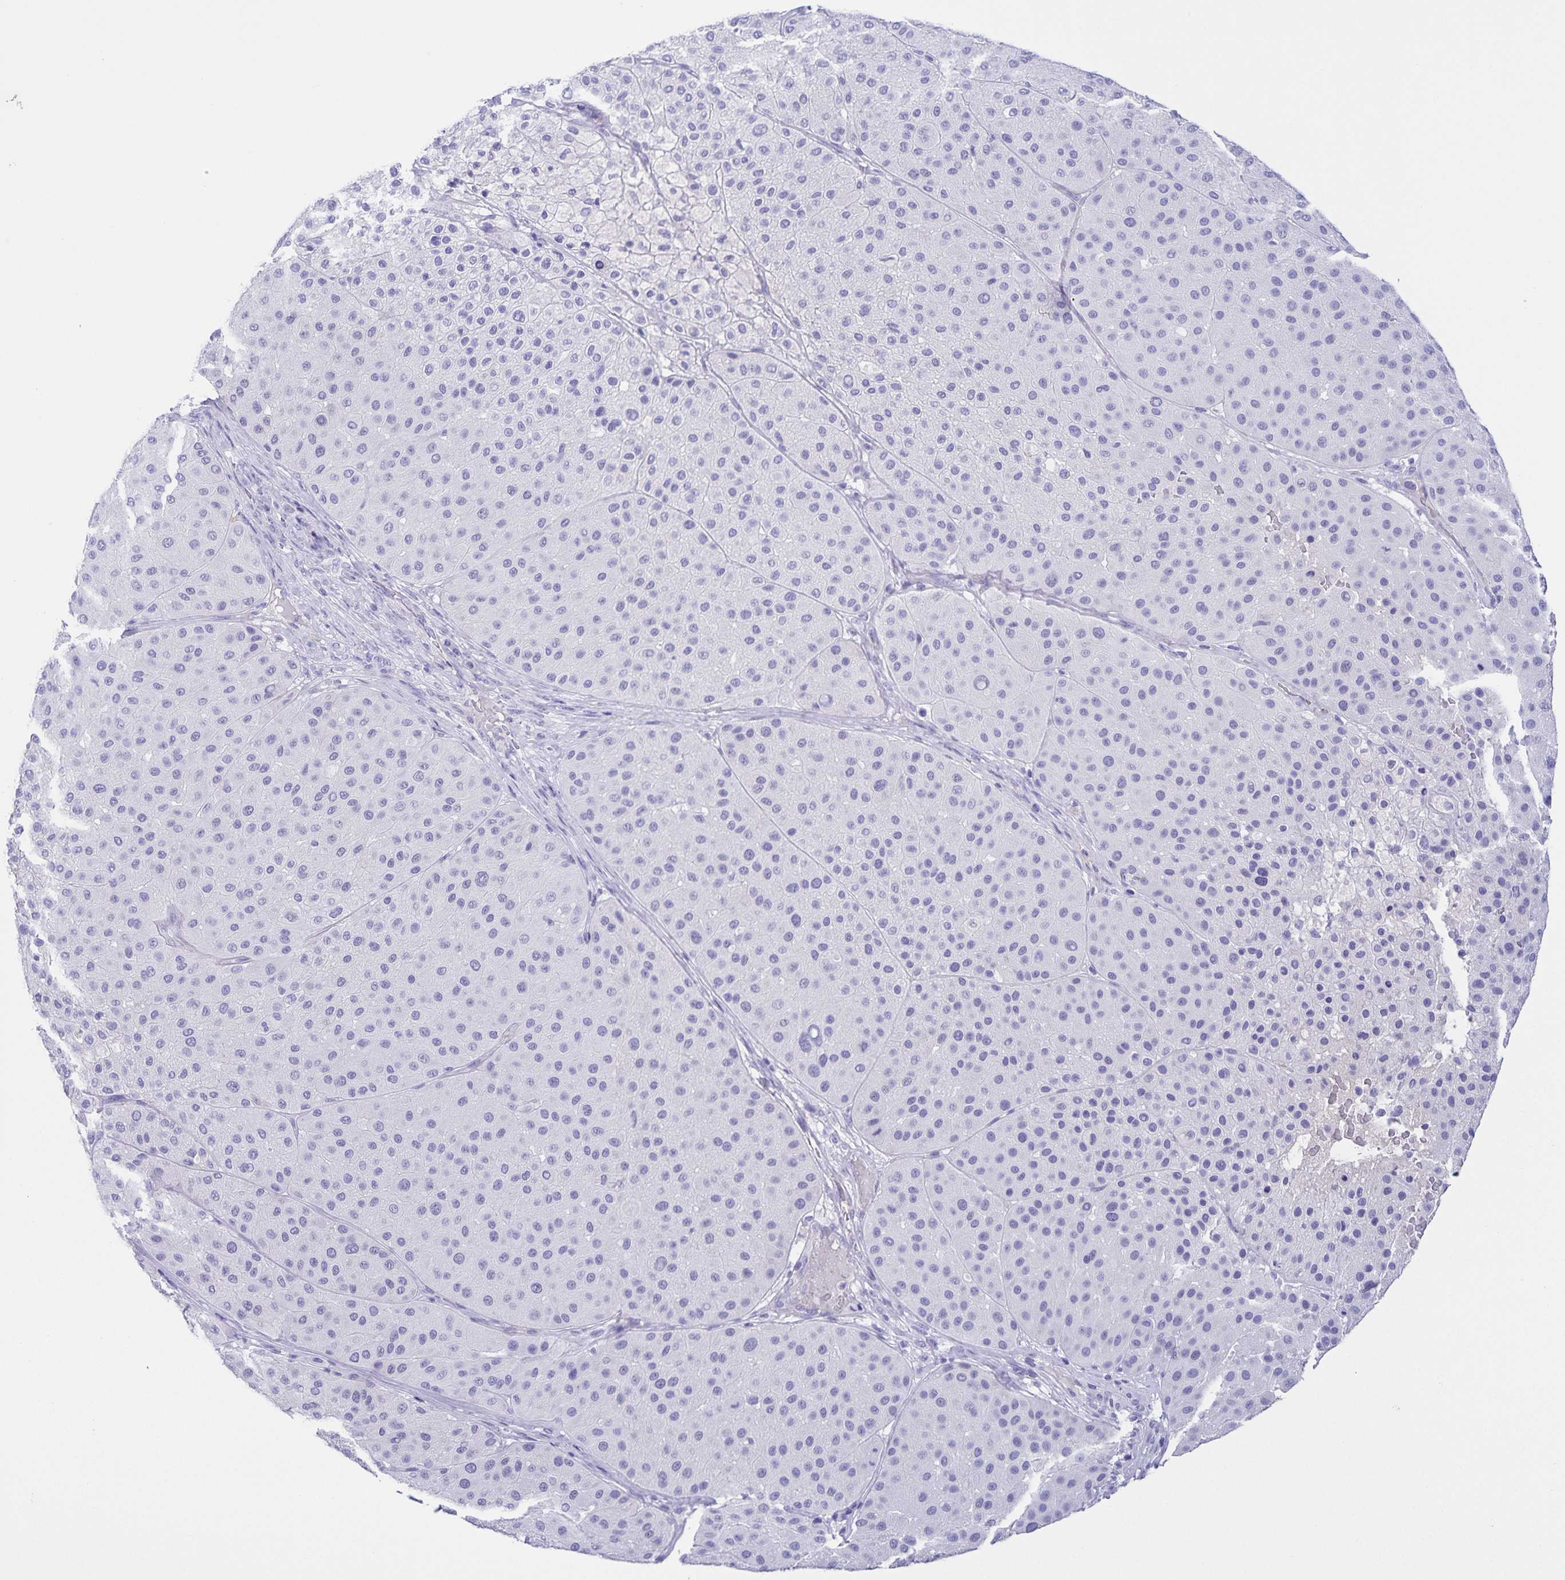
{"staining": {"intensity": "negative", "quantity": "none", "location": "none"}, "tissue": "melanoma", "cell_type": "Tumor cells", "image_type": "cancer", "snomed": [{"axis": "morphology", "description": "Malignant melanoma, Metastatic site"}, {"axis": "topography", "description": "Smooth muscle"}], "caption": "There is no significant staining in tumor cells of malignant melanoma (metastatic site).", "gene": "UBQLN3", "patient": {"sex": "male", "age": 41}}